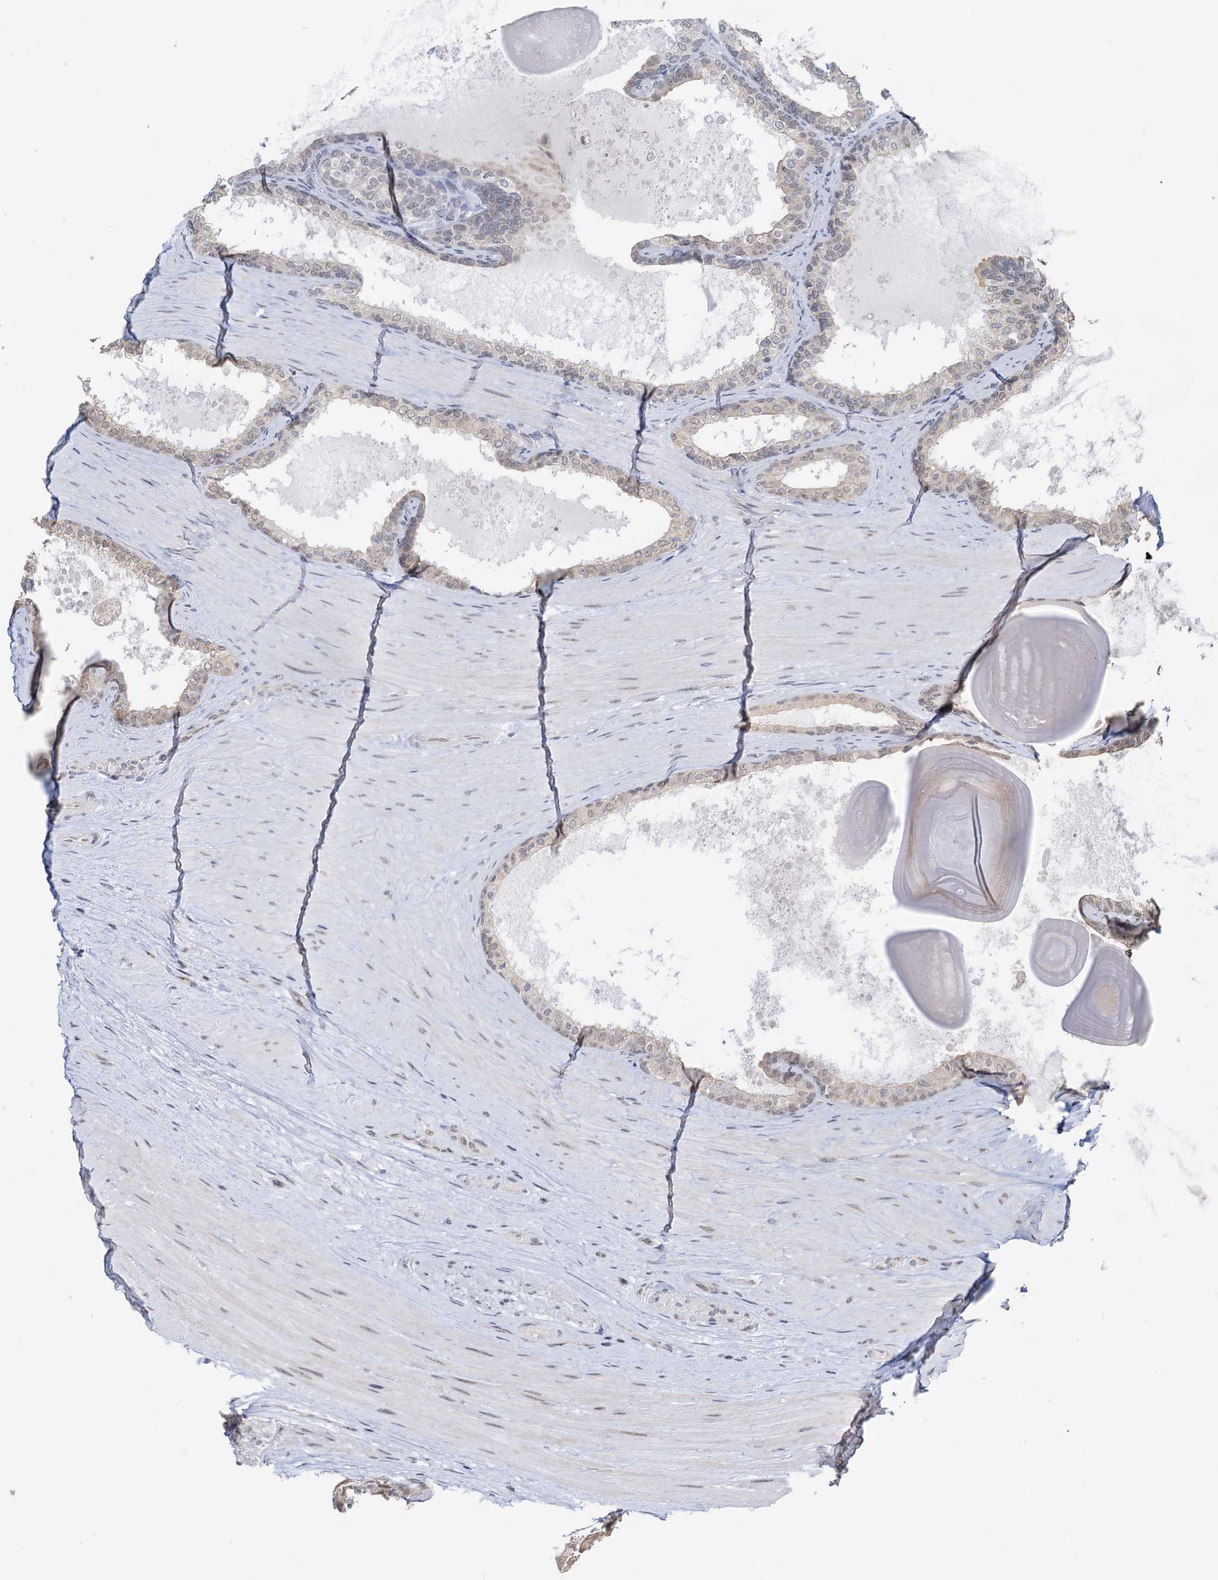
{"staining": {"intensity": "negative", "quantity": "none", "location": "none"}, "tissue": "prostate cancer", "cell_type": "Tumor cells", "image_type": "cancer", "snomed": [{"axis": "morphology", "description": "Adenocarcinoma, High grade"}, {"axis": "topography", "description": "Prostate"}], "caption": "An immunohistochemistry (IHC) histopathology image of adenocarcinoma (high-grade) (prostate) is shown. There is no staining in tumor cells of adenocarcinoma (high-grade) (prostate).", "gene": "NAT10", "patient": {"sex": "male", "age": 65}}